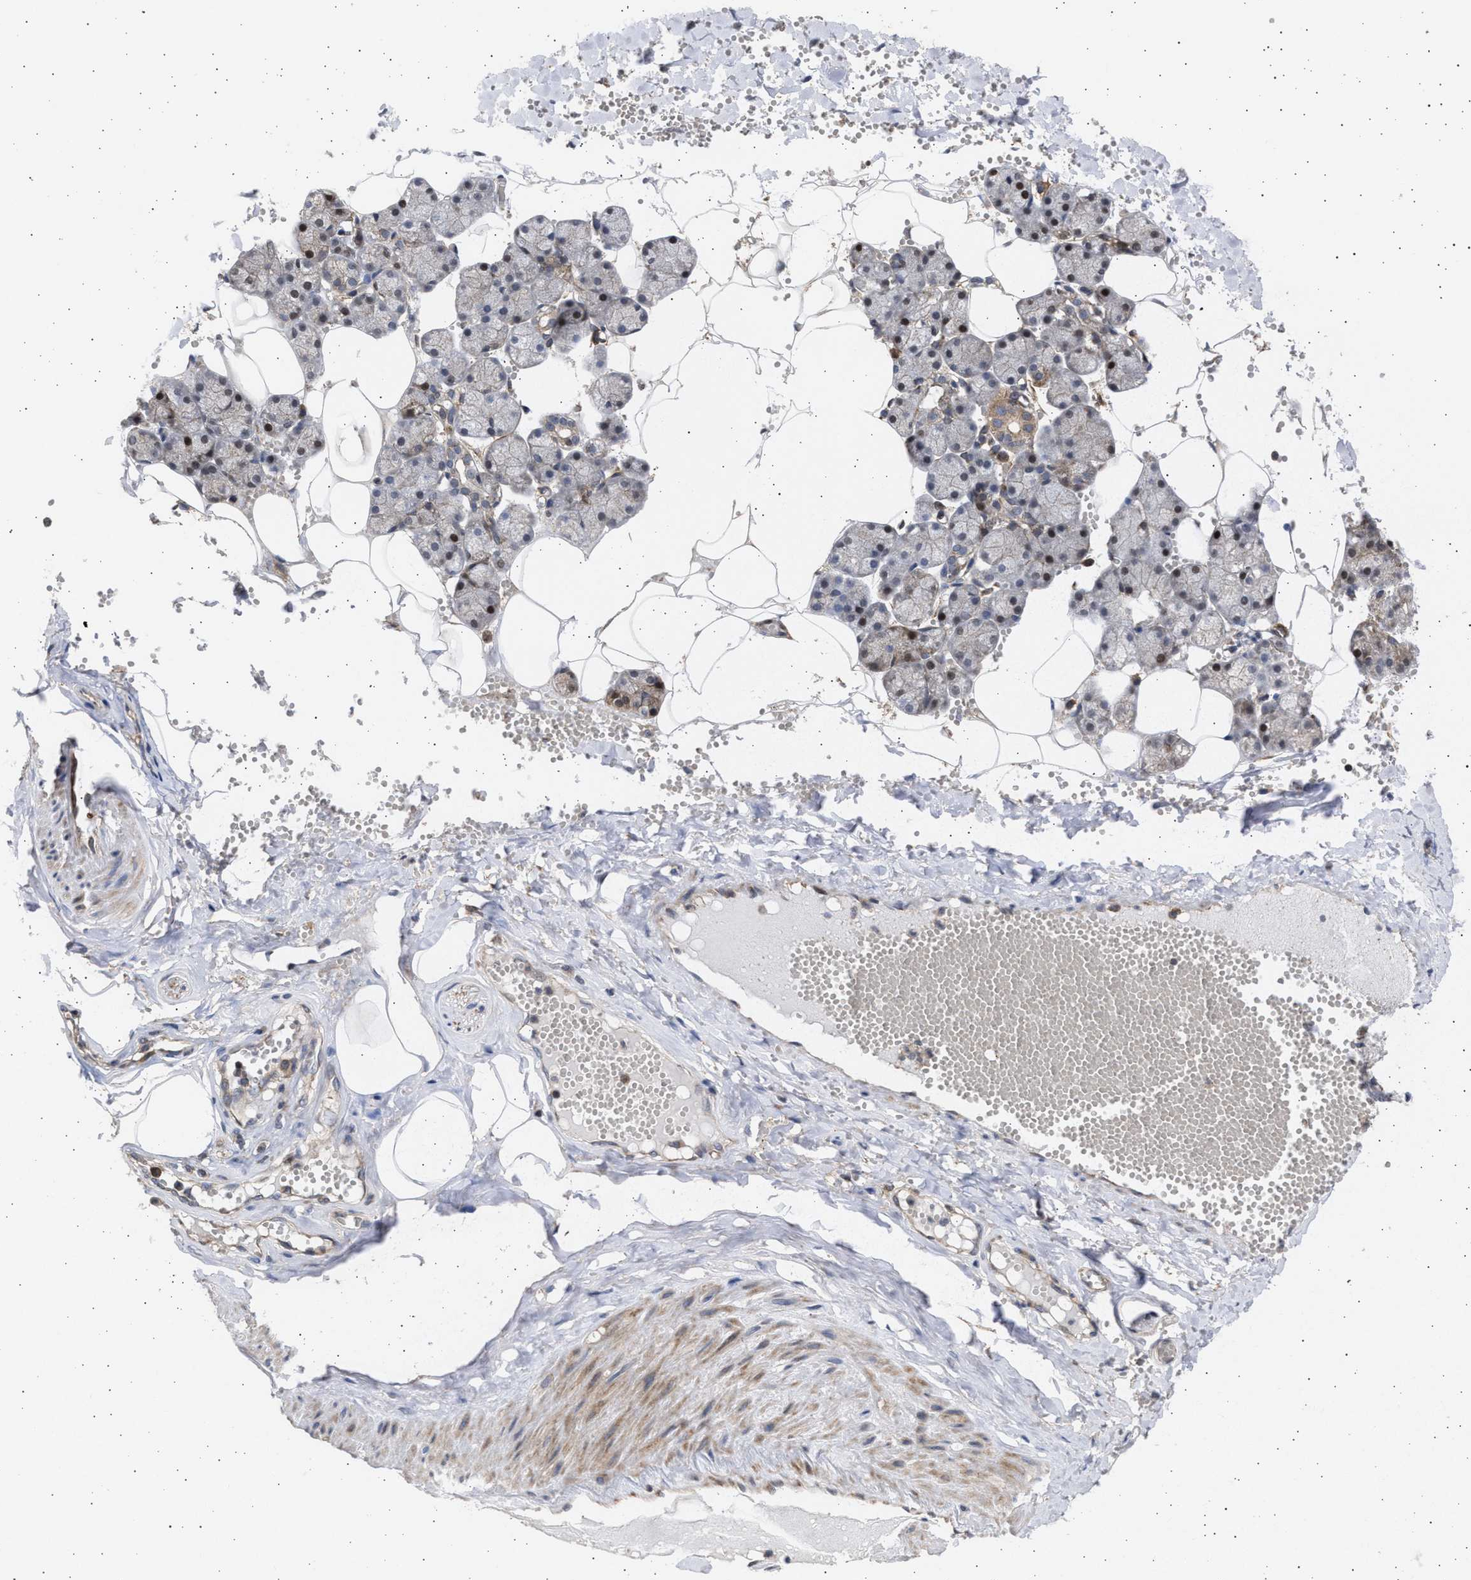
{"staining": {"intensity": "moderate", "quantity": "25%-75%", "location": "cytoplasmic/membranous"}, "tissue": "salivary gland", "cell_type": "Glandular cells", "image_type": "normal", "snomed": [{"axis": "morphology", "description": "Normal tissue, NOS"}, {"axis": "topography", "description": "Salivary gland"}], "caption": "Immunohistochemistry (IHC) micrograph of benign human salivary gland stained for a protein (brown), which exhibits medium levels of moderate cytoplasmic/membranous staining in approximately 25%-75% of glandular cells.", "gene": "TTC19", "patient": {"sex": "male", "age": 62}}